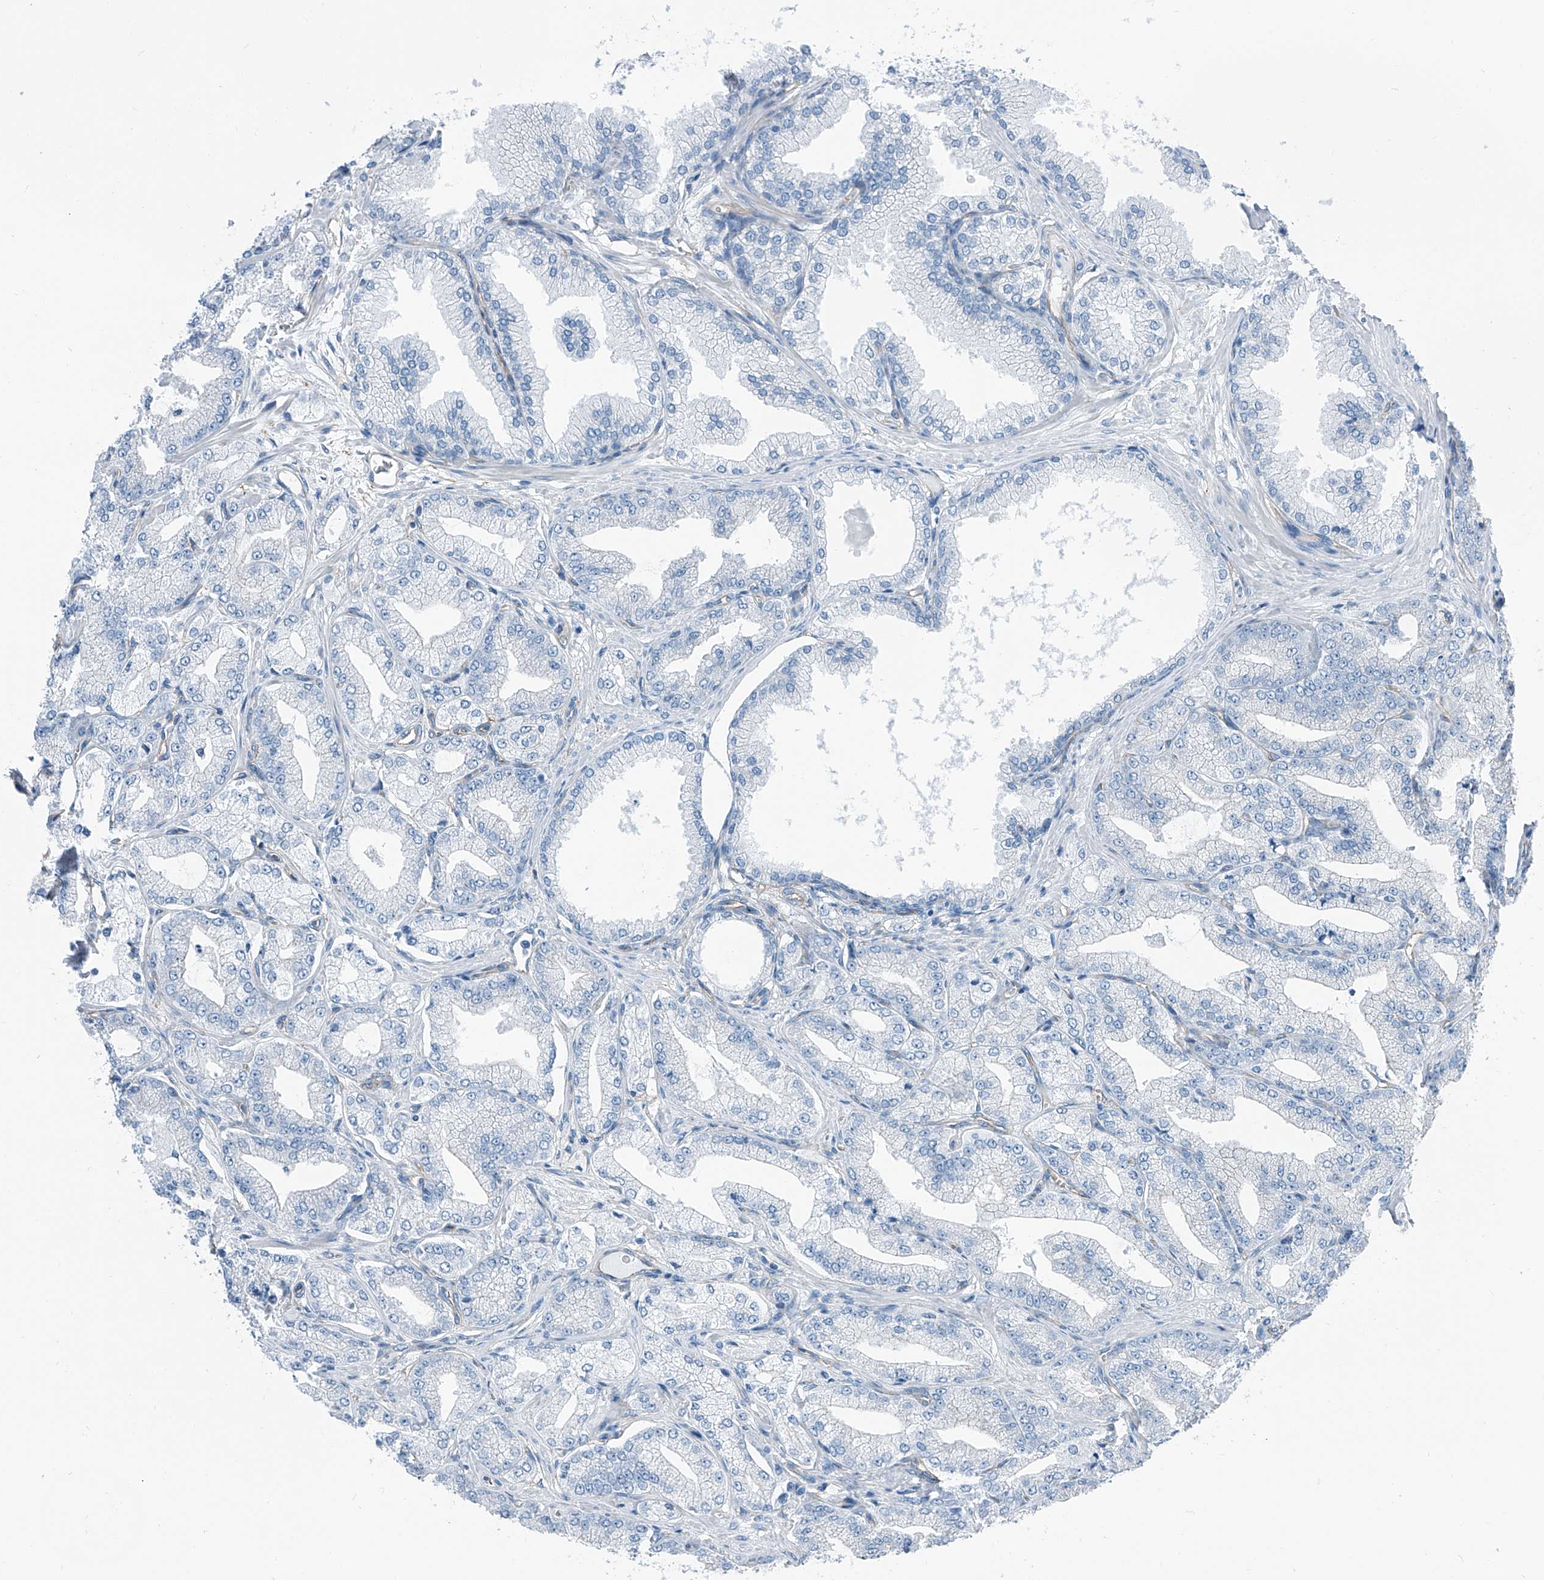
{"staining": {"intensity": "negative", "quantity": "none", "location": "none"}, "tissue": "prostate cancer", "cell_type": "Tumor cells", "image_type": "cancer", "snomed": [{"axis": "morphology", "description": "Adenocarcinoma, Low grade"}, {"axis": "topography", "description": "Prostate"}], "caption": "Tumor cells show no significant protein positivity in prostate cancer (adenocarcinoma (low-grade)).", "gene": "THEMIS2", "patient": {"sex": "male", "age": 63}}